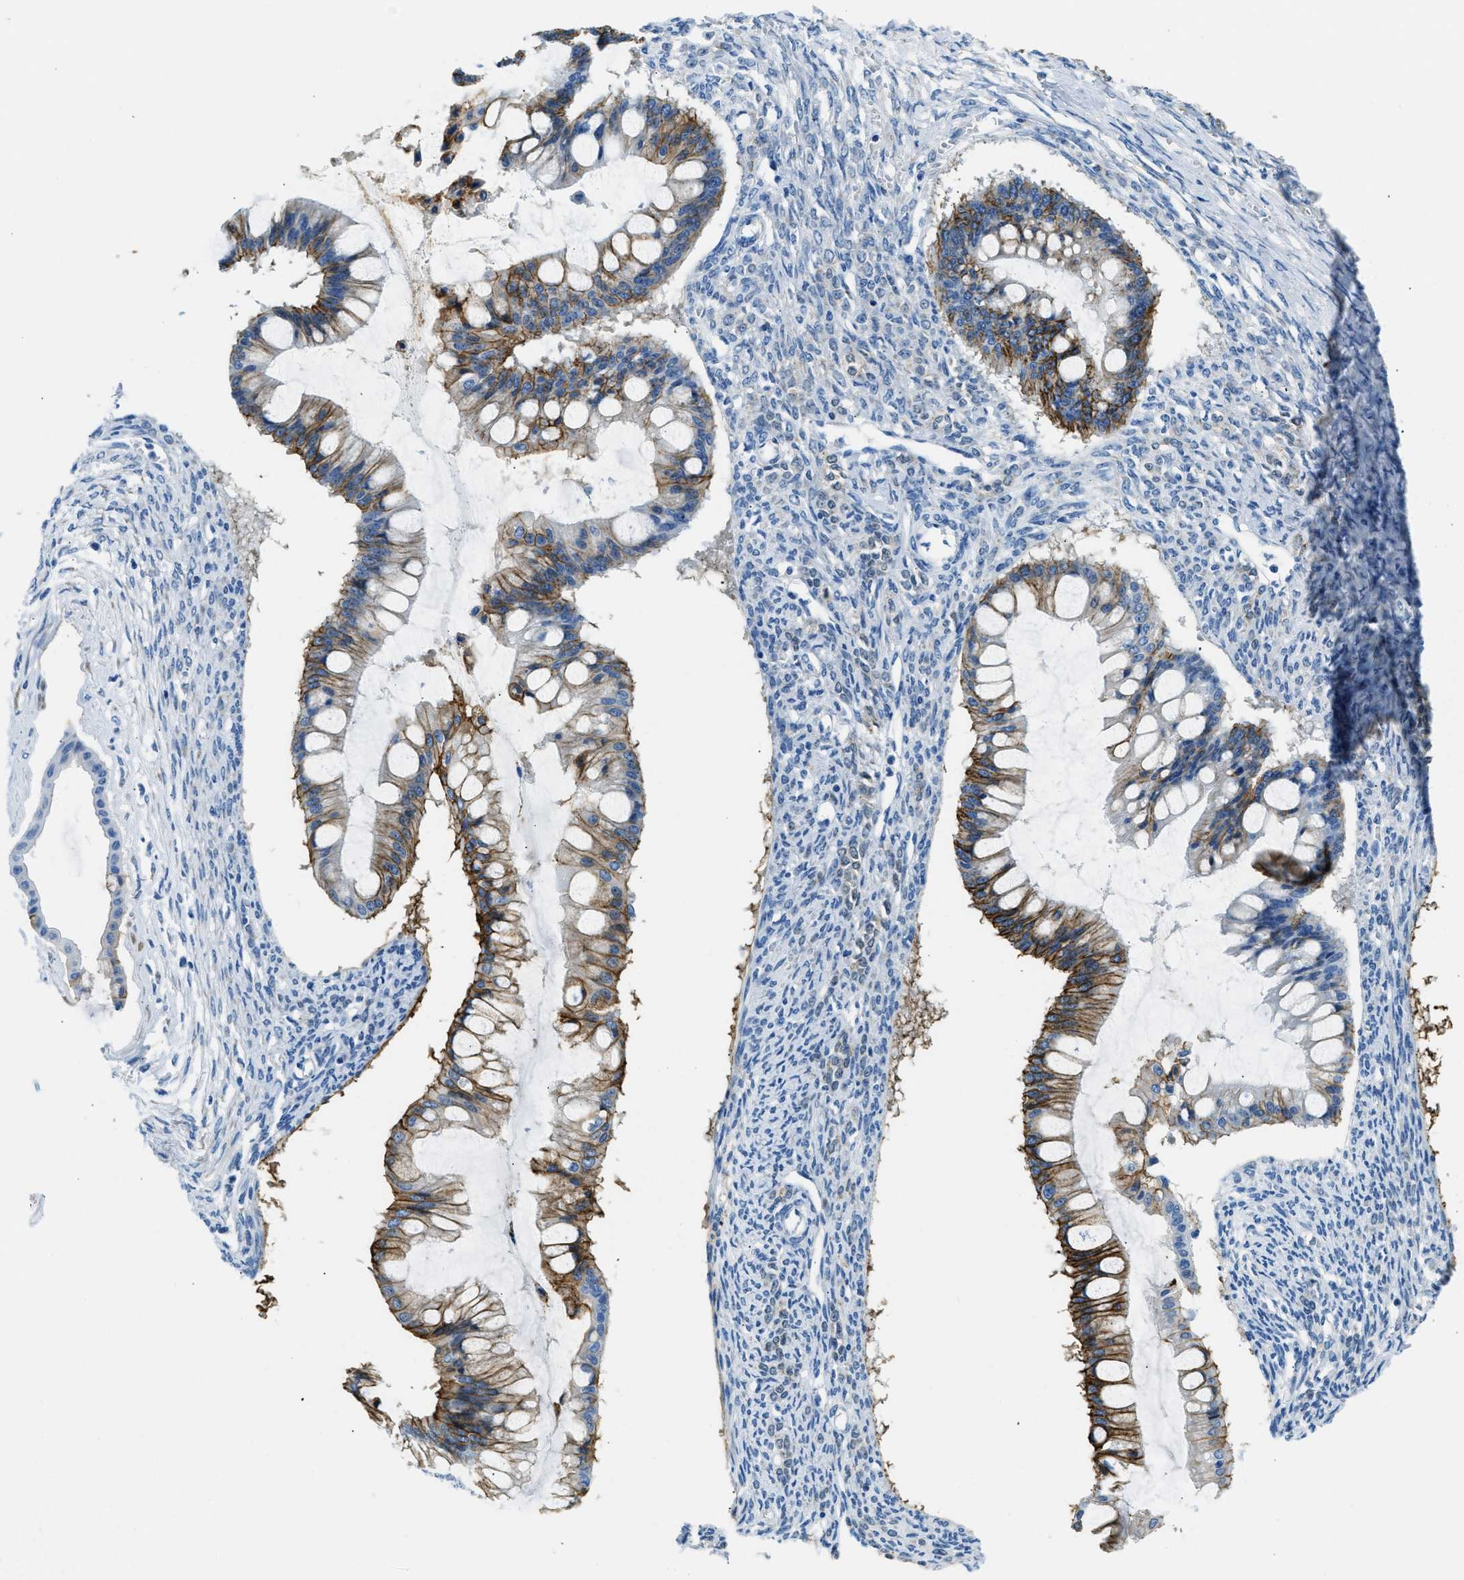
{"staining": {"intensity": "moderate", "quantity": ">75%", "location": "cytoplasmic/membranous"}, "tissue": "ovarian cancer", "cell_type": "Tumor cells", "image_type": "cancer", "snomed": [{"axis": "morphology", "description": "Cystadenocarcinoma, mucinous, NOS"}, {"axis": "topography", "description": "Ovary"}], "caption": "Protein staining of ovarian mucinous cystadenocarcinoma tissue reveals moderate cytoplasmic/membranous expression in about >75% of tumor cells. The protein is shown in brown color, while the nuclei are stained blue.", "gene": "CLDN18", "patient": {"sex": "female", "age": 73}}